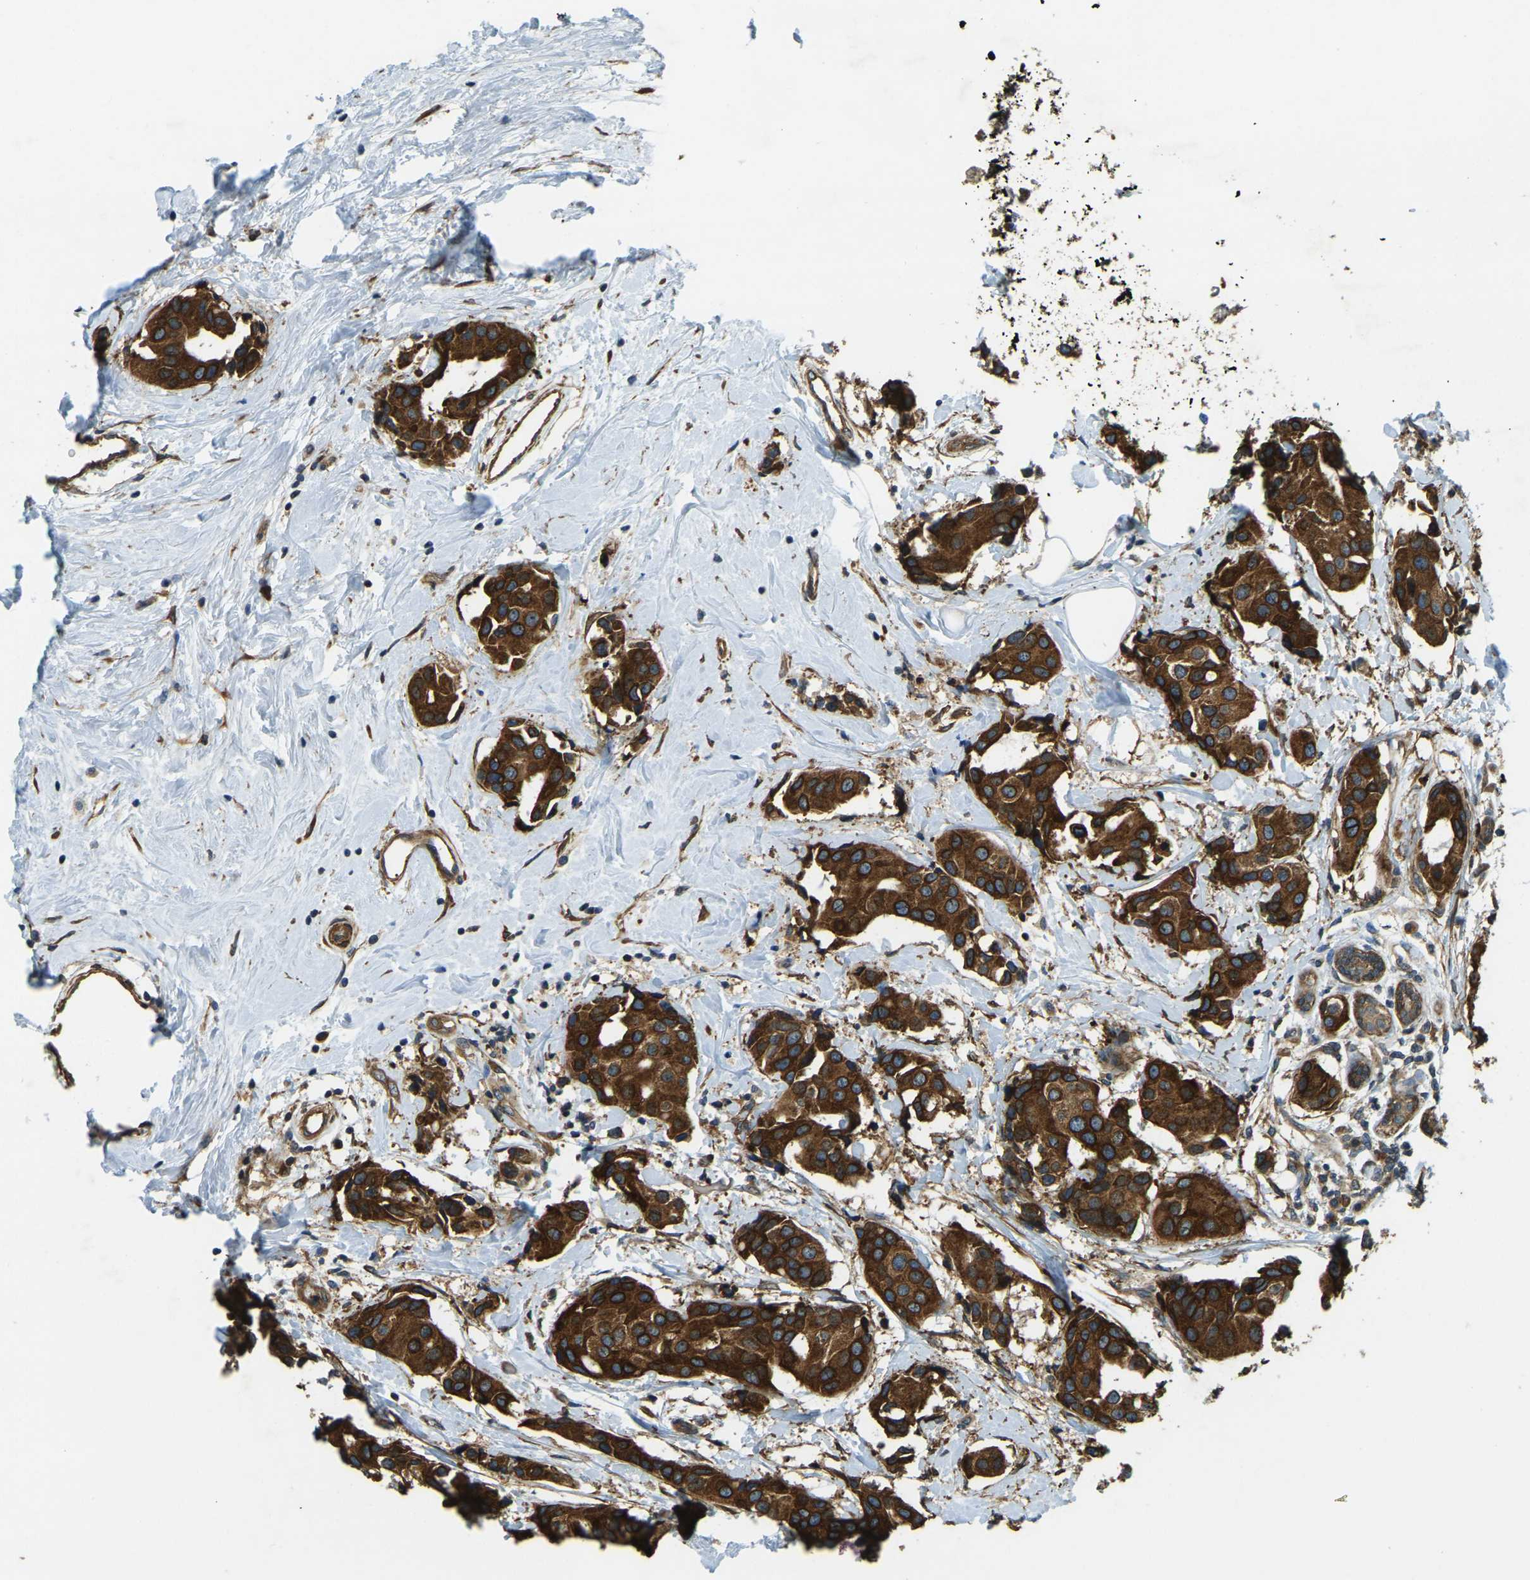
{"staining": {"intensity": "strong", "quantity": ">75%", "location": "cytoplasmic/membranous"}, "tissue": "breast cancer", "cell_type": "Tumor cells", "image_type": "cancer", "snomed": [{"axis": "morphology", "description": "Normal tissue, NOS"}, {"axis": "morphology", "description": "Duct carcinoma"}, {"axis": "topography", "description": "Breast"}], "caption": "Tumor cells reveal high levels of strong cytoplasmic/membranous expression in approximately >75% of cells in human breast cancer.", "gene": "ERGIC1", "patient": {"sex": "female", "age": 39}}